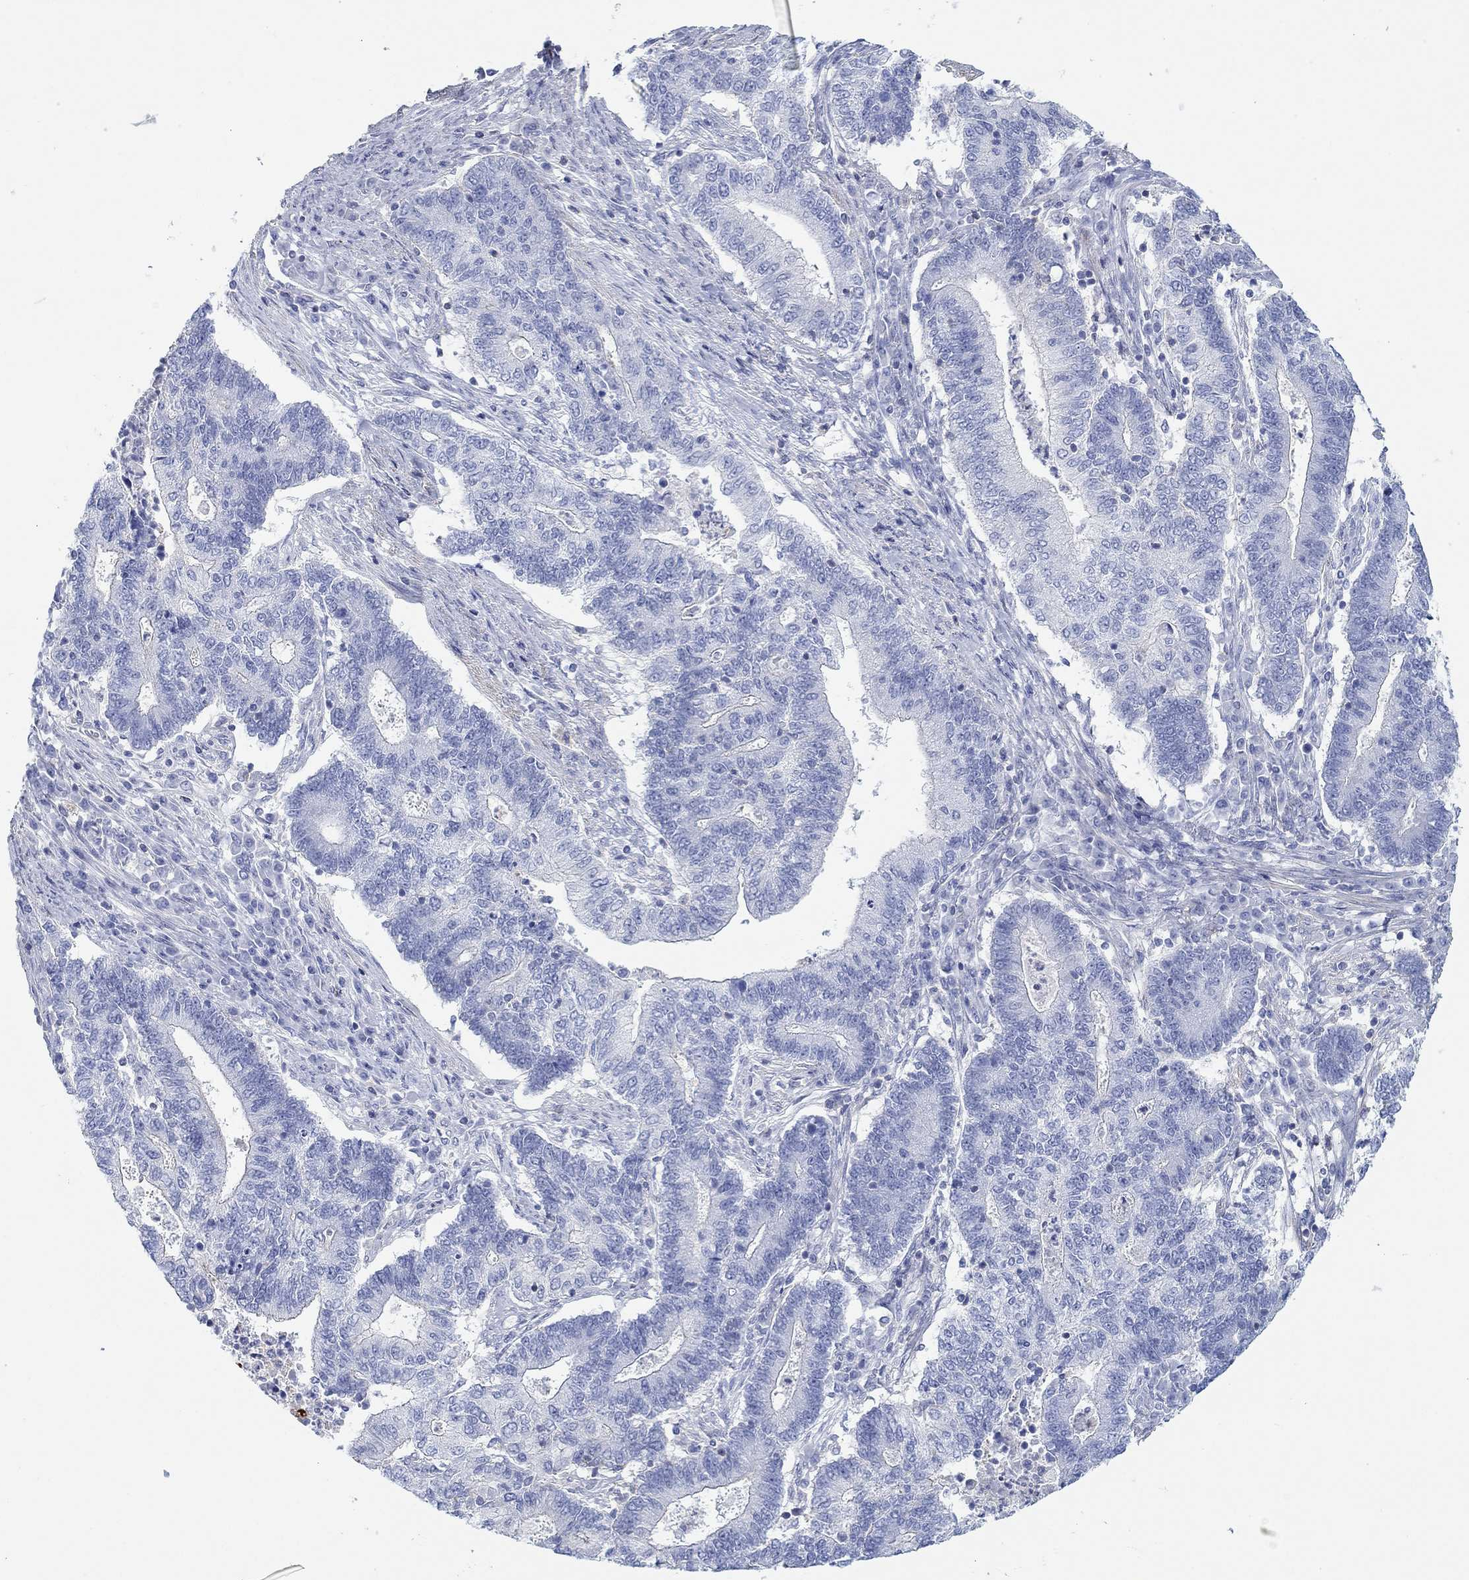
{"staining": {"intensity": "negative", "quantity": "none", "location": "none"}, "tissue": "endometrial cancer", "cell_type": "Tumor cells", "image_type": "cancer", "snomed": [{"axis": "morphology", "description": "Adenocarcinoma, NOS"}, {"axis": "topography", "description": "Uterus"}, {"axis": "topography", "description": "Endometrium"}], "caption": "Immunohistochemistry micrograph of endometrial cancer stained for a protein (brown), which exhibits no positivity in tumor cells.", "gene": "PPIL6", "patient": {"sex": "female", "age": 54}}